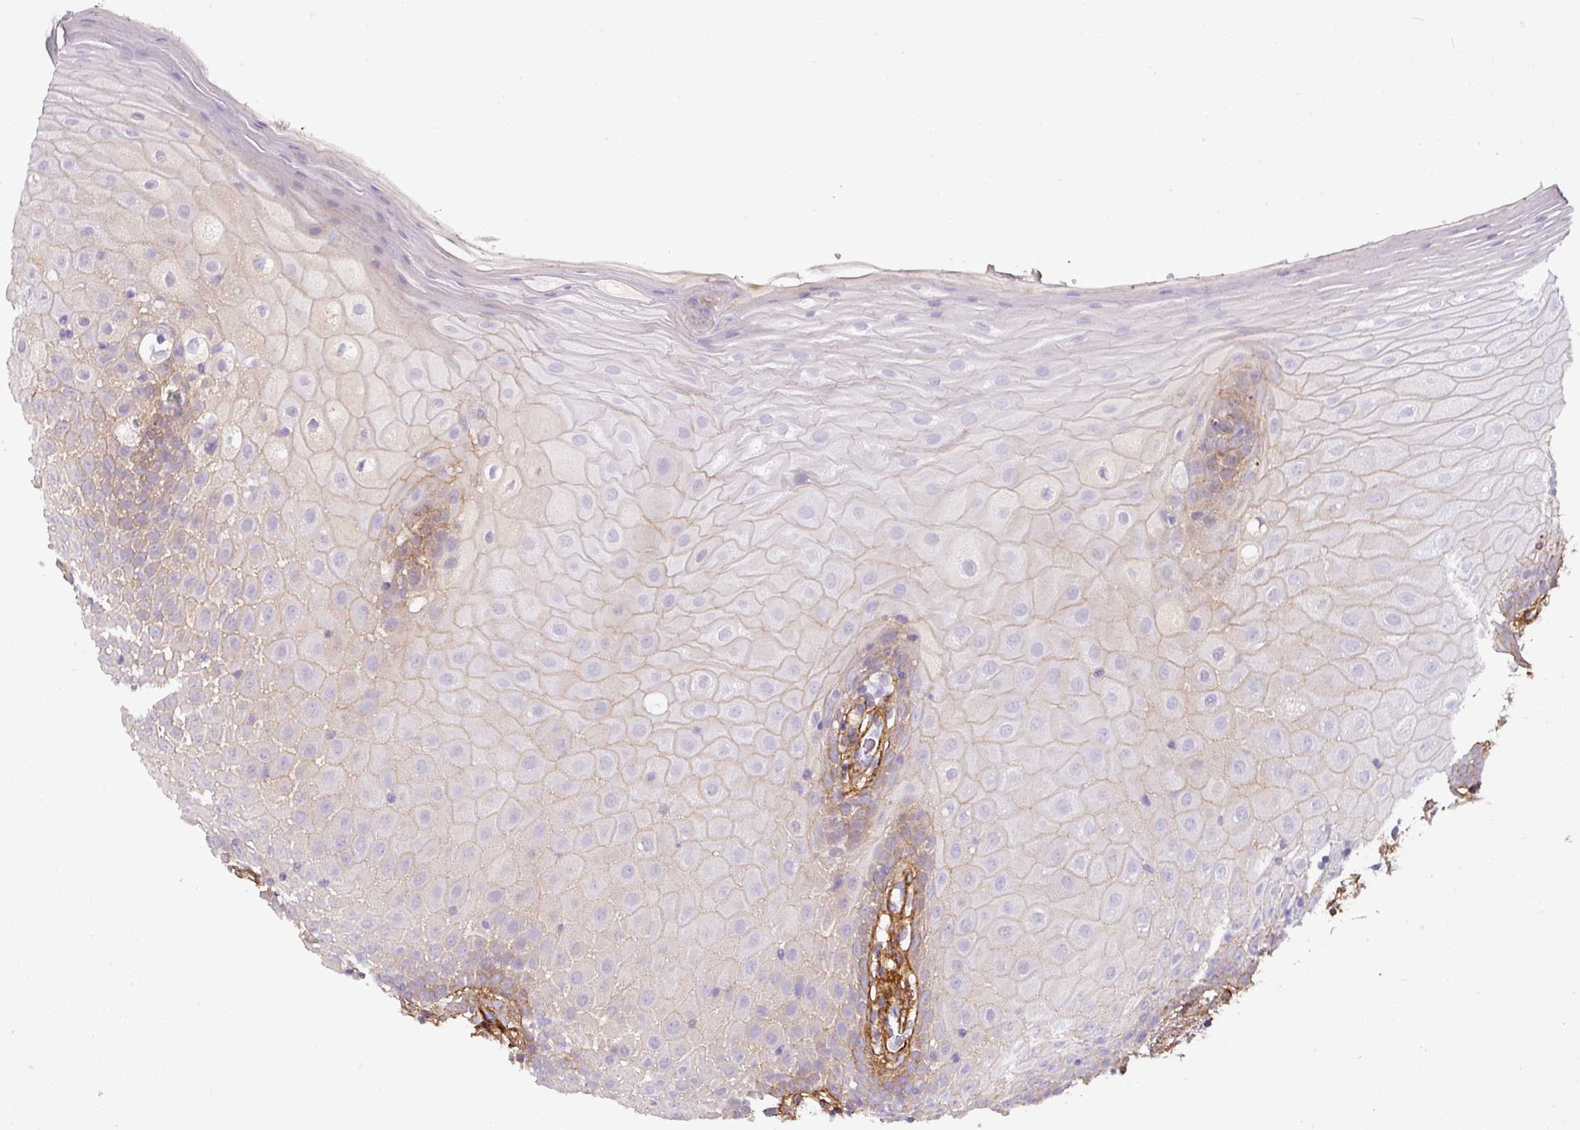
{"staining": {"intensity": "weak", "quantity": "25%-75%", "location": "cytoplasmic/membranous"}, "tissue": "oral mucosa", "cell_type": "Squamous epithelial cells", "image_type": "normal", "snomed": [{"axis": "morphology", "description": "Normal tissue, NOS"}, {"axis": "morphology", "description": "Squamous cell carcinoma, NOS"}, {"axis": "topography", "description": "Oral tissue"}, {"axis": "topography", "description": "Tounge, NOS"}, {"axis": "topography", "description": "Head-Neck"}], "caption": "A brown stain highlights weak cytoplasmic/membranous positivity of a protein in squamous epithelial cells of unremarkable human oral mucosa.", "gene": "PARD6G", "patient": {"sex": "male", "age": 76}}